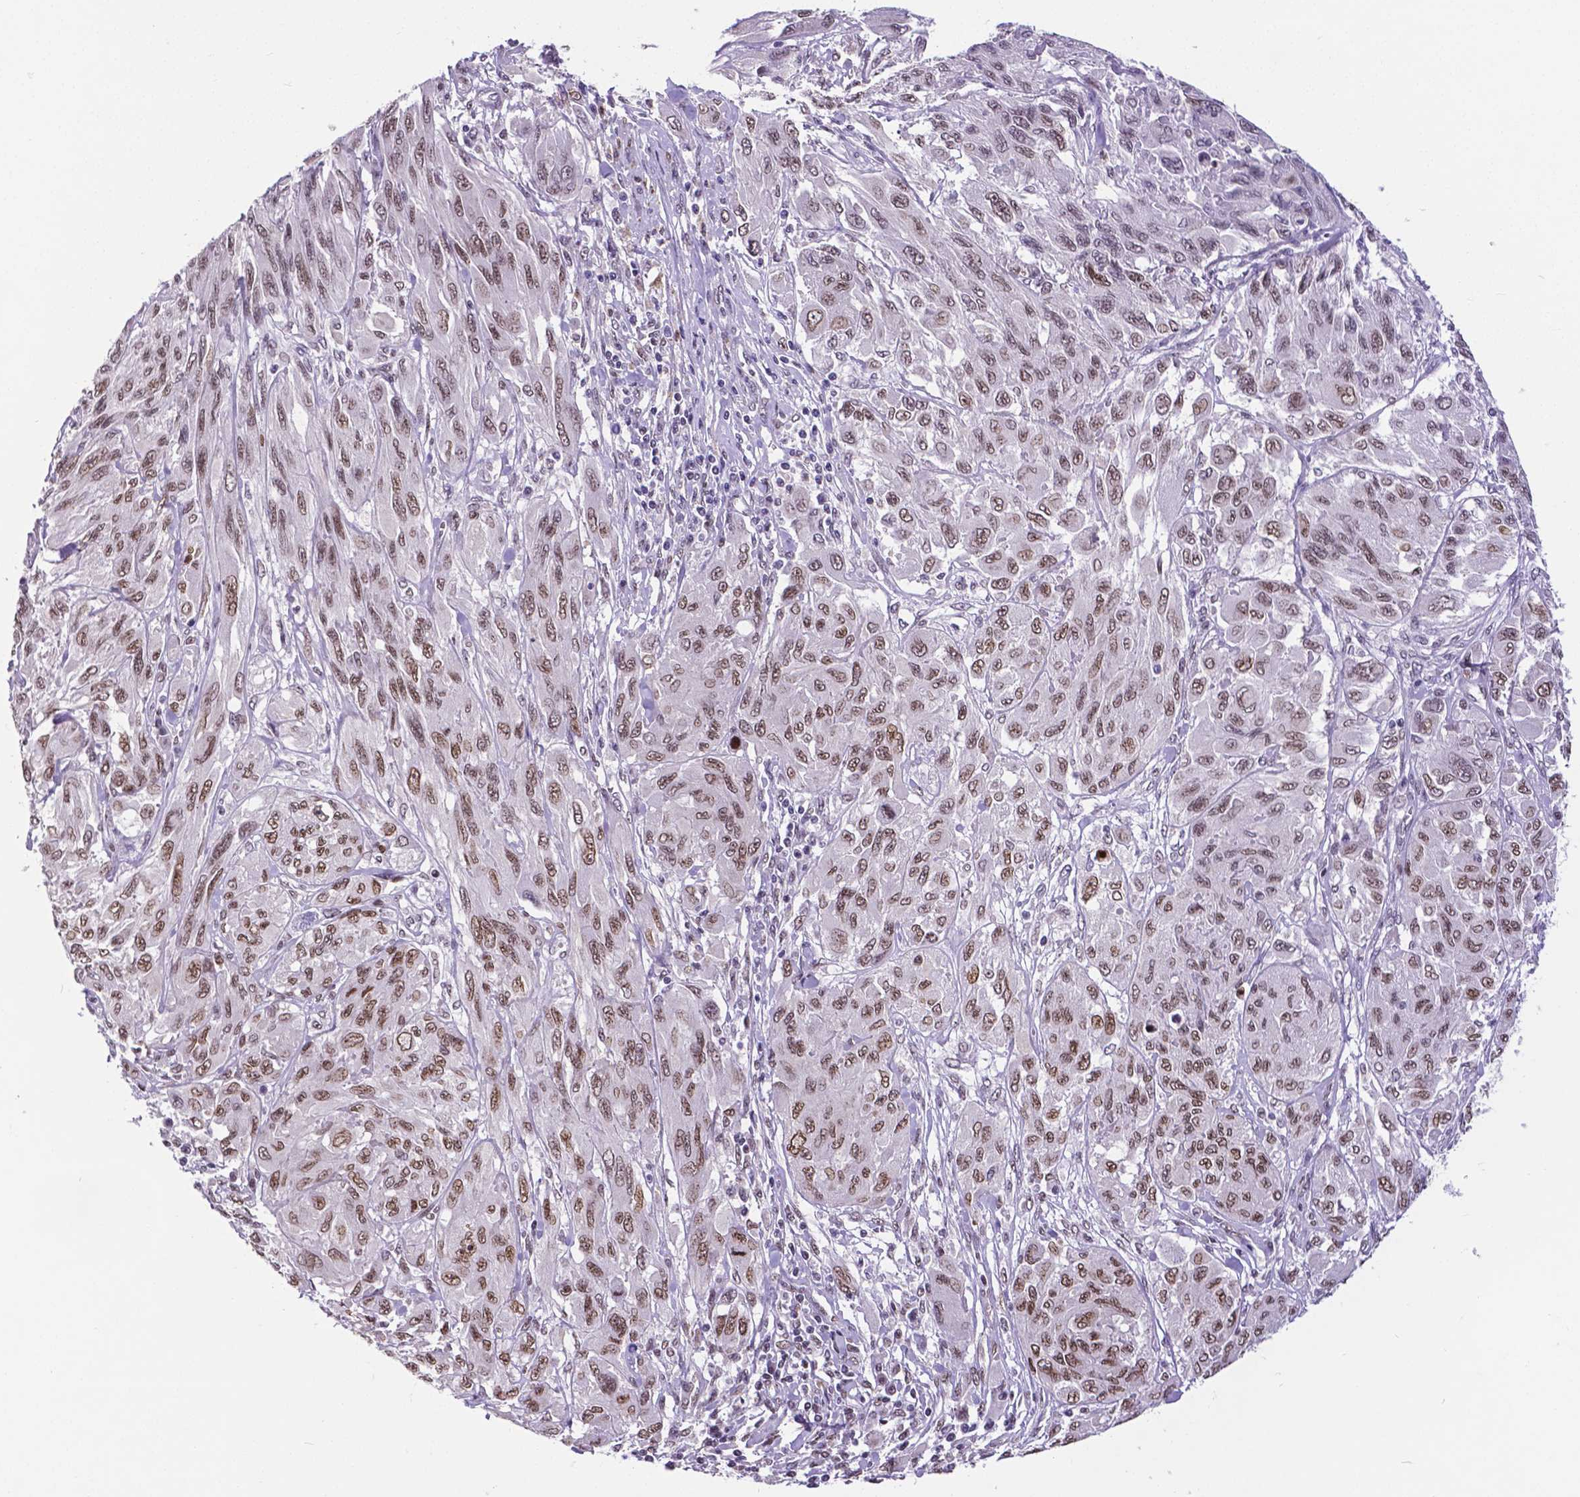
{"staining": {"intensity": "moderate", "quantity": ">75%", "location": "nuclear"}, "tissue": "melanoma", "cell_type": "Tumor cells", "image_type": "cancer", "snomed": [{"axis": "morphology", "description": "Malignant melanoma, NOS"}, {"axis": "topography", "description": "Skin"}], "caption": "DAB (3,3'-diaminobenzidine) immunohistochemical staining of melanoma displays moderate nuclear protein positivity in about >75% of tumor cells.", "gene": "ATRX", "patient": {"sex": "female", "age": 91}}